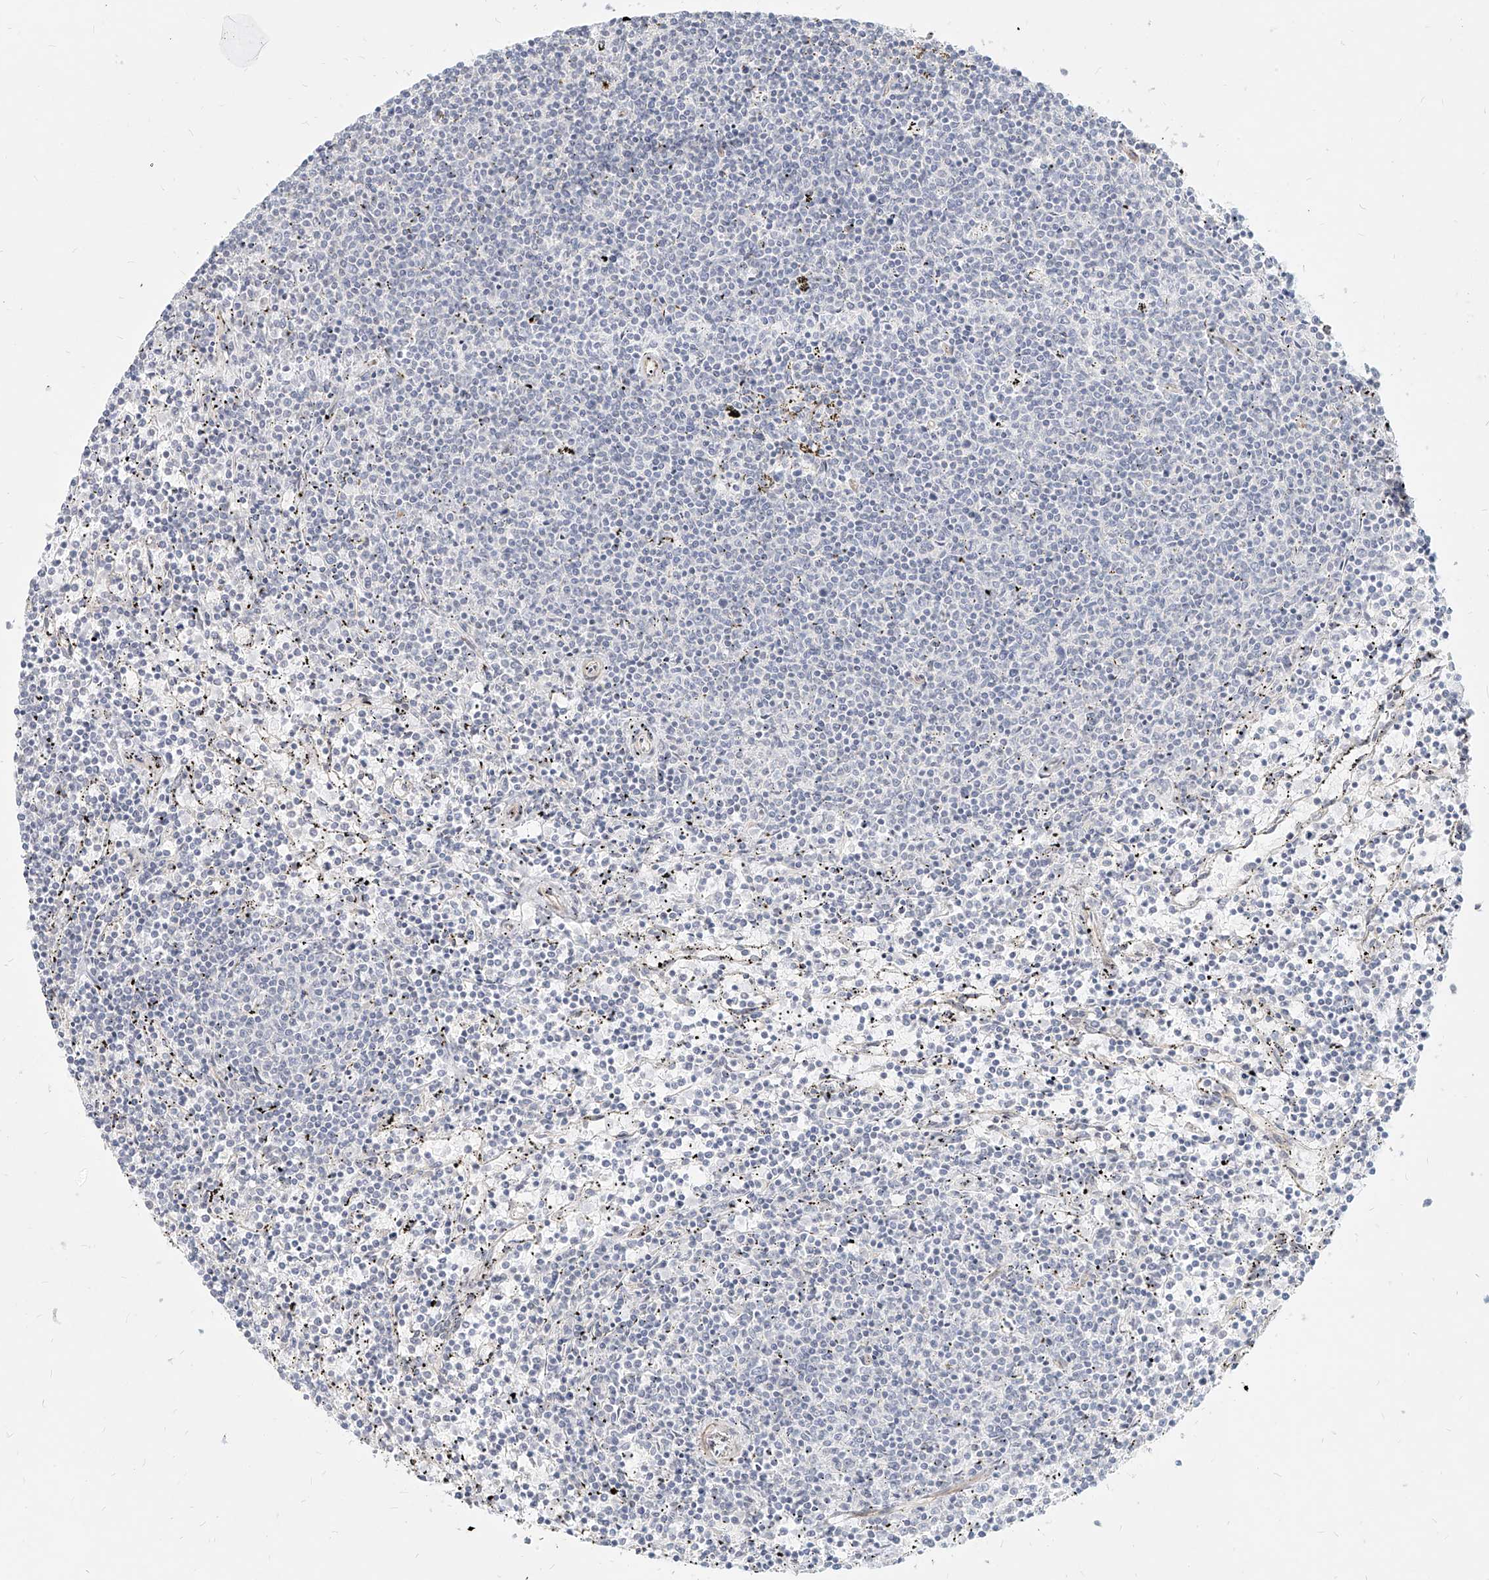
{"staining": {"intensity": "negative", "quantity": "none", "location": "none"}, "tissue": "lymphoma", "cell_type": "Tumor cells", "image_type": "cancer", "snomed": [{"axis": "morphology", "description": "Malignant lymphoma, non-Hodgkin's type, Low grade"}, {"axis": "topography", "description": "Spleen"}], "caption": "DAB immunohistochemical staining of lymphoma exhibits no significant positivity in tumor cells.", "gene": "ITPKB", "patient": {"sex": "female", "age": 50}}